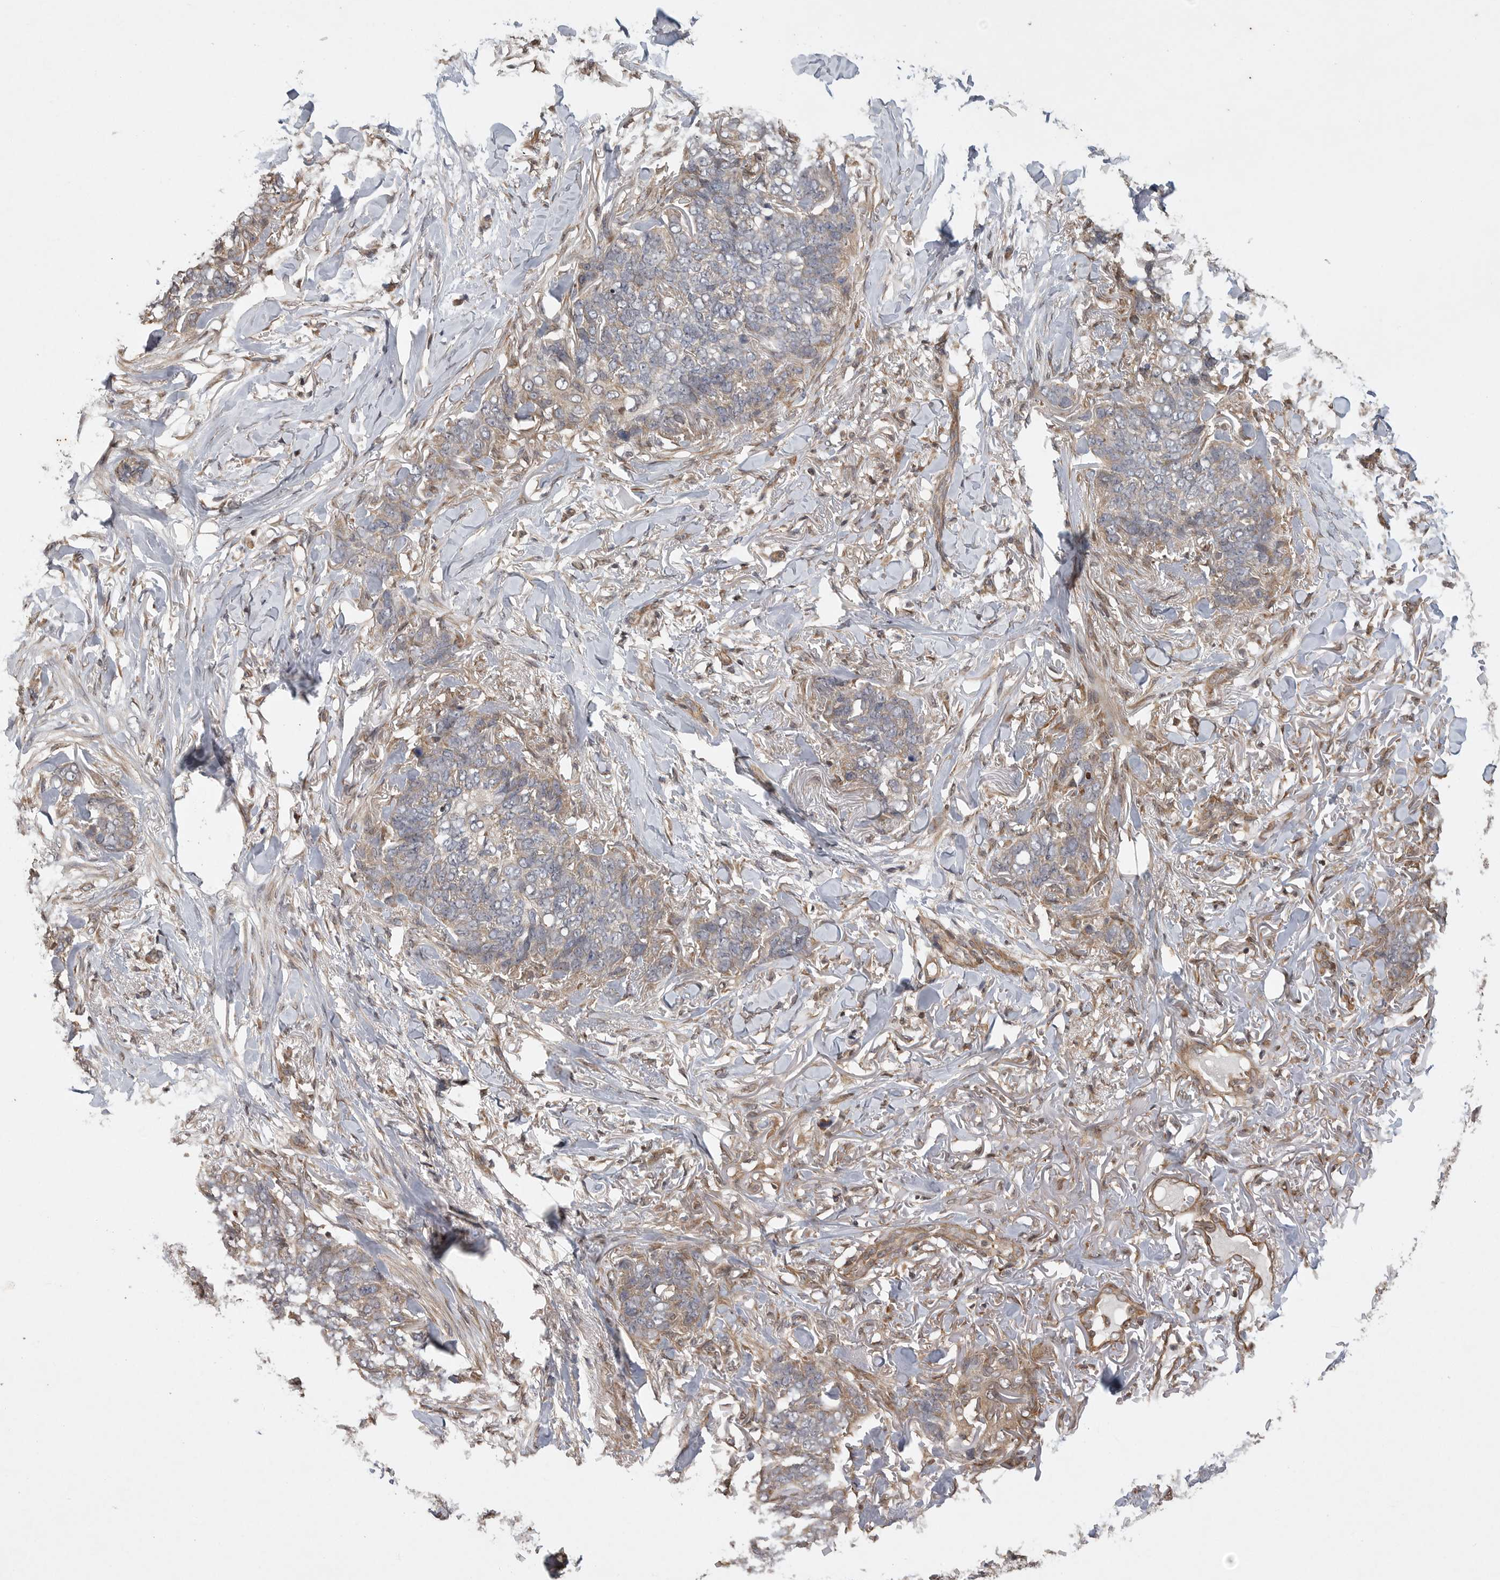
{"staining": {"intensity": "weak", "quantity": "25%-75%", "location": "cytoplasmic/membranous"}, "tissue": "skin cancer", "cell_type": "Tumor cells", "image_type": "cancer", "snomed": [{"axis": "morphology", "description": "Normal tissue, NOS"}, {"axis": "morphology", "description": "Basal cell carcinoma"}, {"axis": "topography", "description": "Skin"}], "caption": "A micrograph of skin cancer stained for a protein displays weak cytoplasmic/membranous brown staining in tumor cells.", "gene": "EDEM3", "patient": {"sex": "male", "age": 77}}